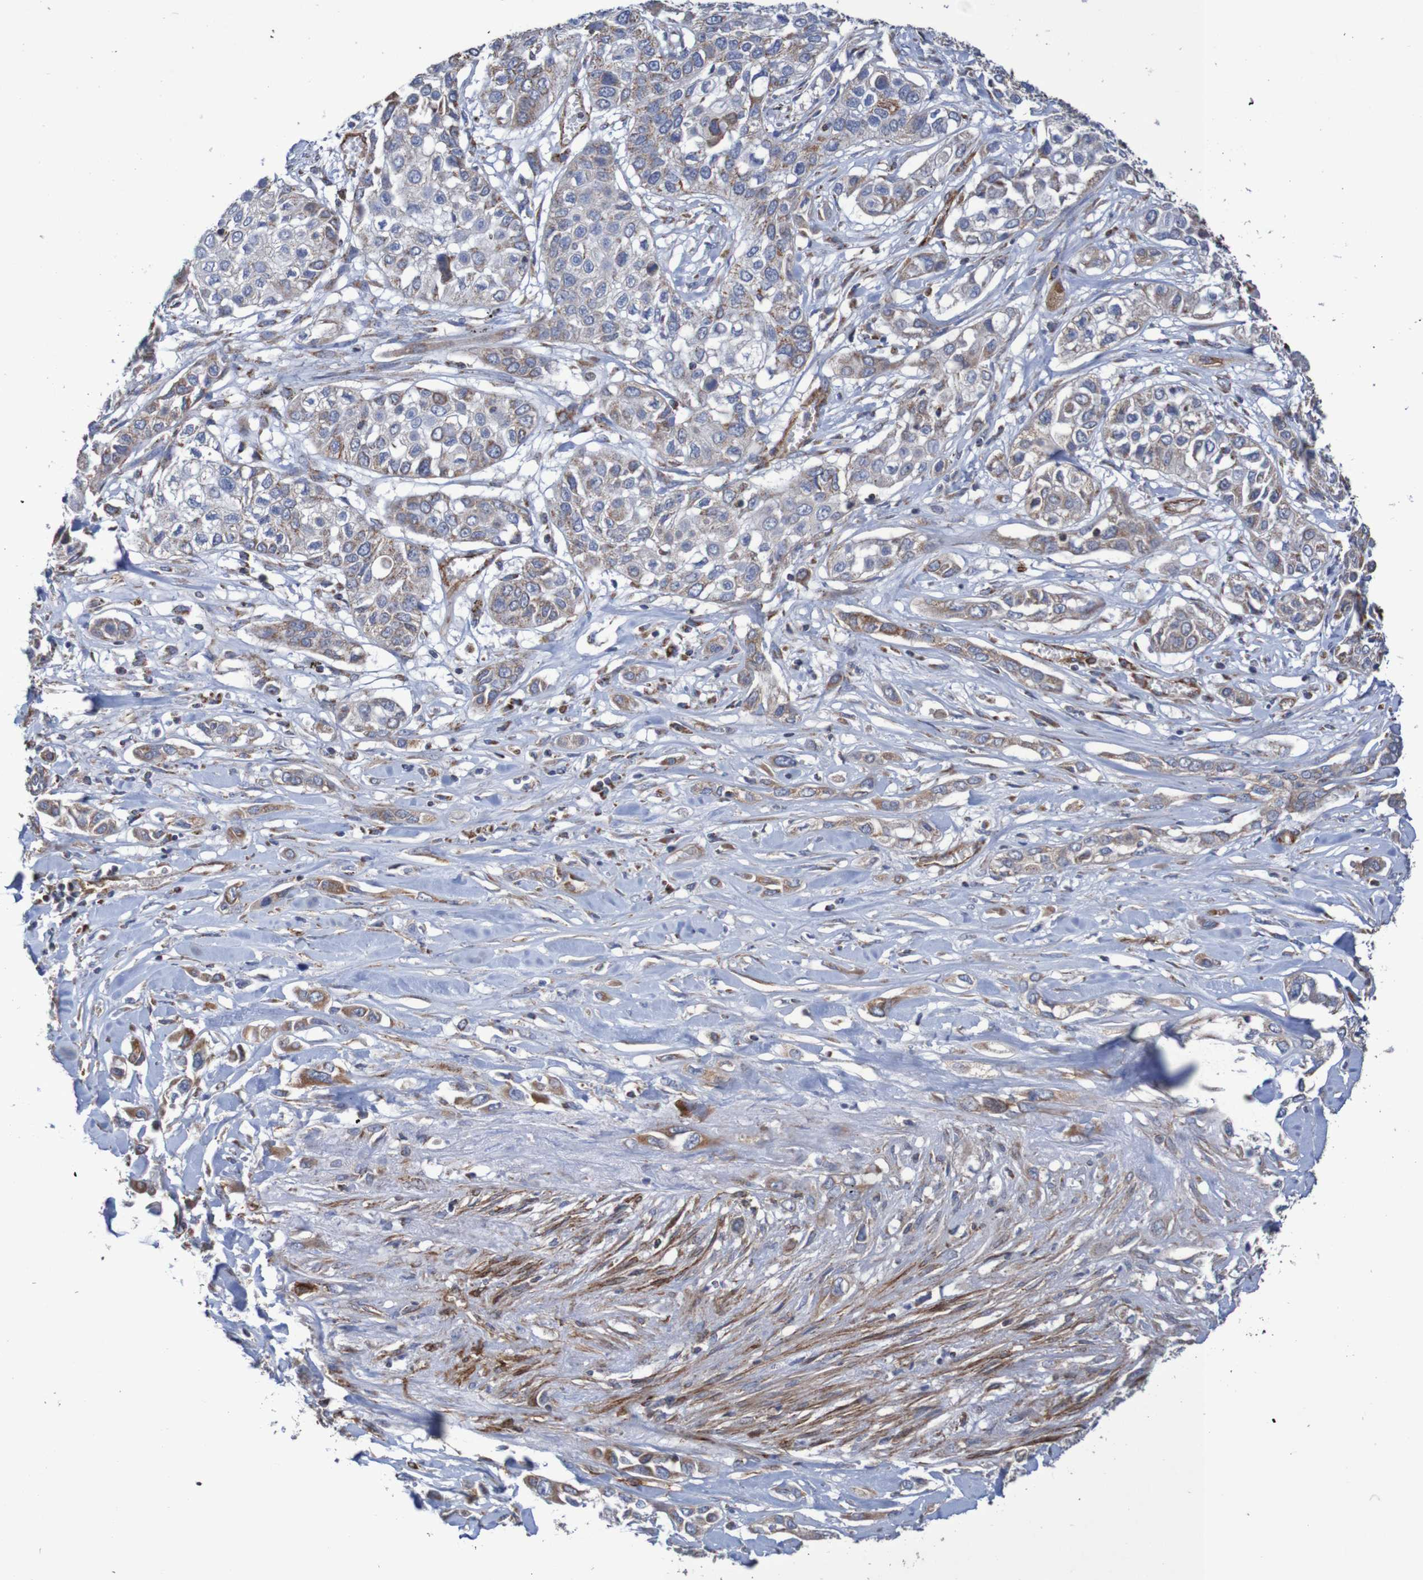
{"staining": {"intensity": "moderate", "quantity": ">75%", "location": "cytoplasmic/membranous"}, "tissue": "lung cancer", "cell_type": "Tumor cells", "image_type": "cancer", "snomed": [{"axis": "morphology", "description": "Squamous cell carcinoma, NOS"}, {"axis": "topography", "description": "Lung"}], "caption": "There is medium levels of moderate cytoplasmic/membranous positivity in tumor cells of squamous cell carcinoma (lung), as demonstrated by immunohistochemical staining (brown color).", "gene": "MMEL1", "patient": {"sex": "male", "age": 71}}